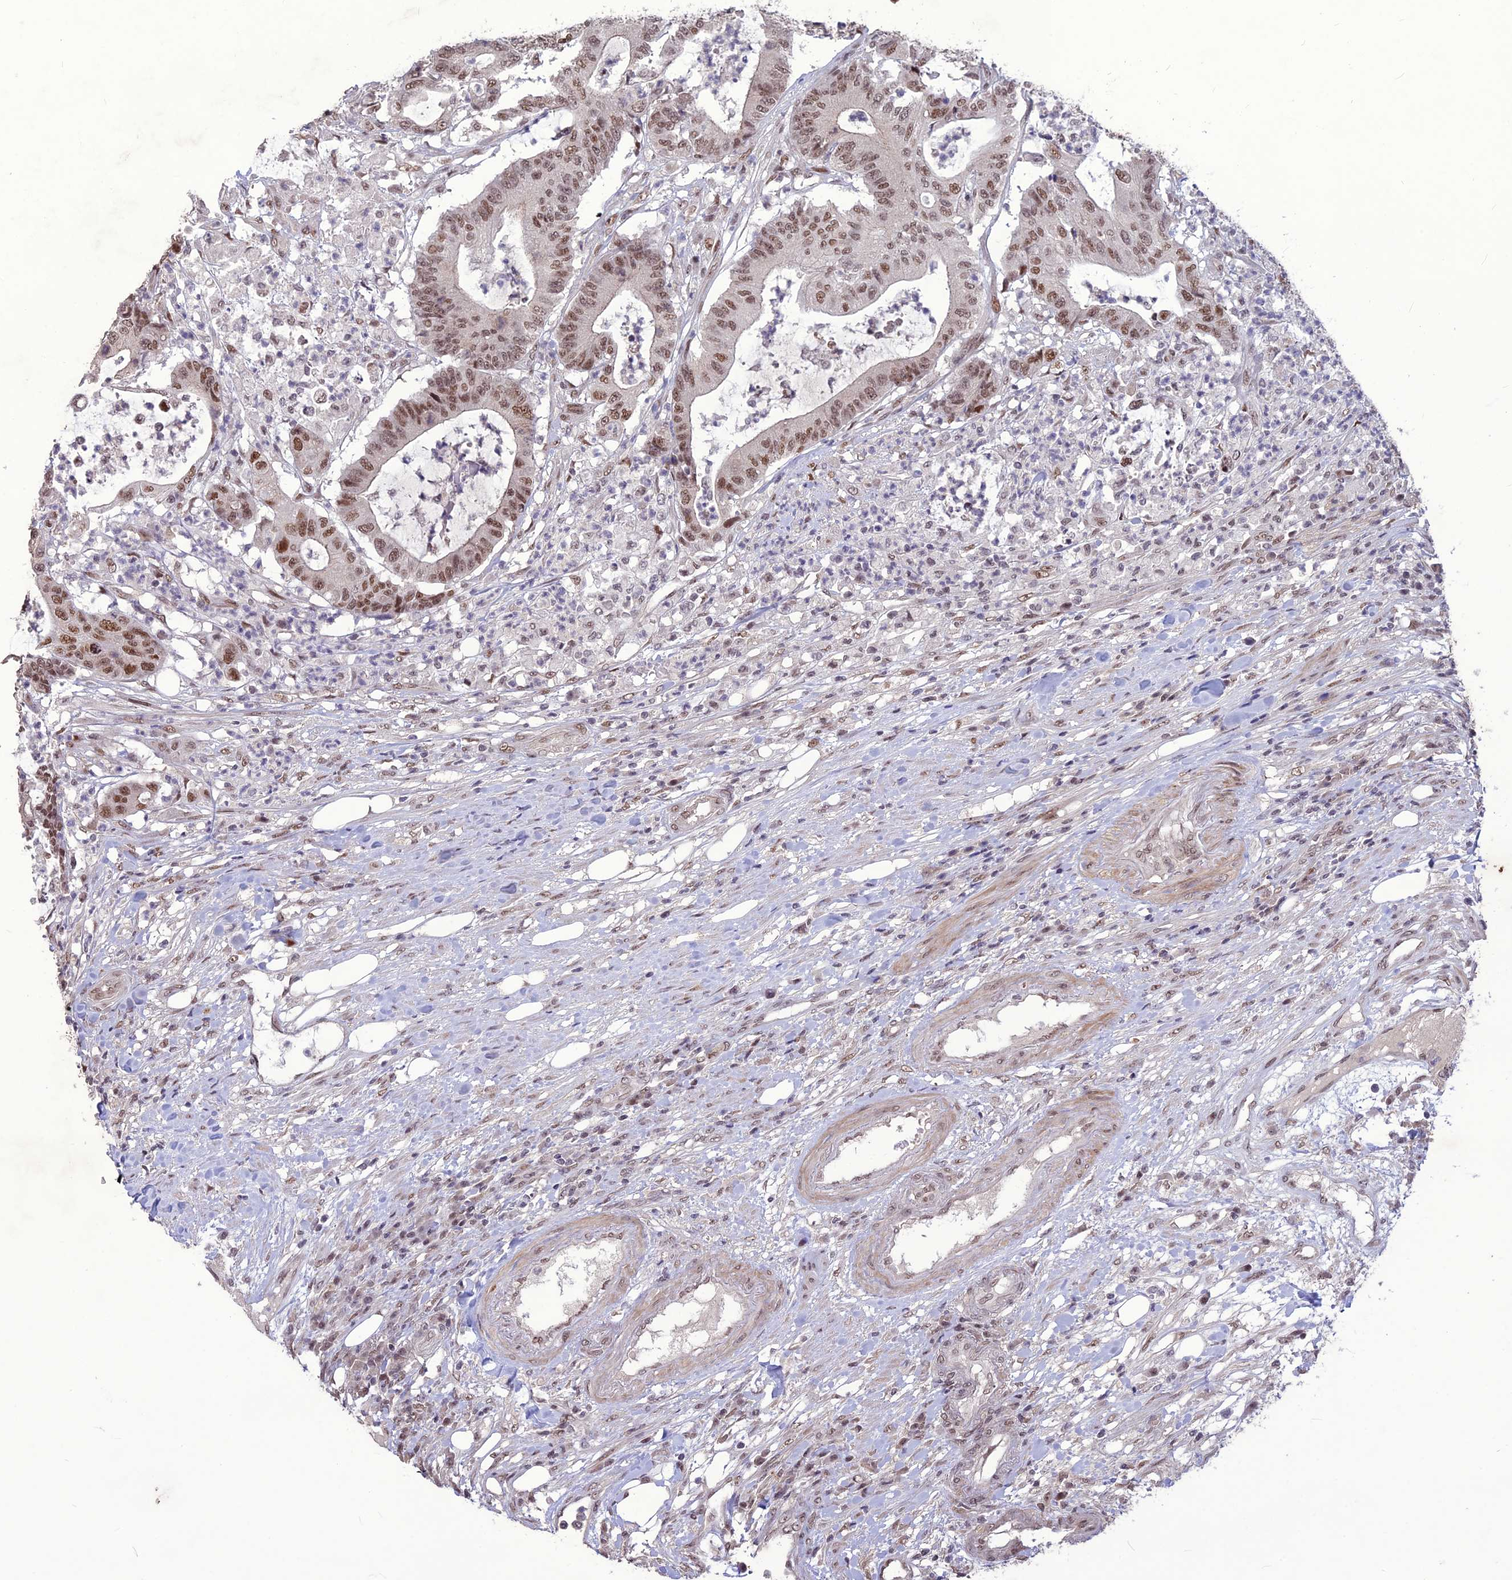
{"staining": {"intensity": "moderate", "quantity": ">75%", "location": "nuclear"}, "tissue": "colorectal cancer", "cell_type": "Tumor cells", "image_type": "cancer", "snomed": [{"axis": "morphology", "description": "Adenocarcinoma, NOS"}, {"axis": "topography", "description": "Colon"}], "caption": "A micrograph of colorectal cancer stained for a protein demonstrates moderate nuclear brown staining in tumor cells.", "gene": "DIS3", "patient": {"sex": "female", "age": 84}}